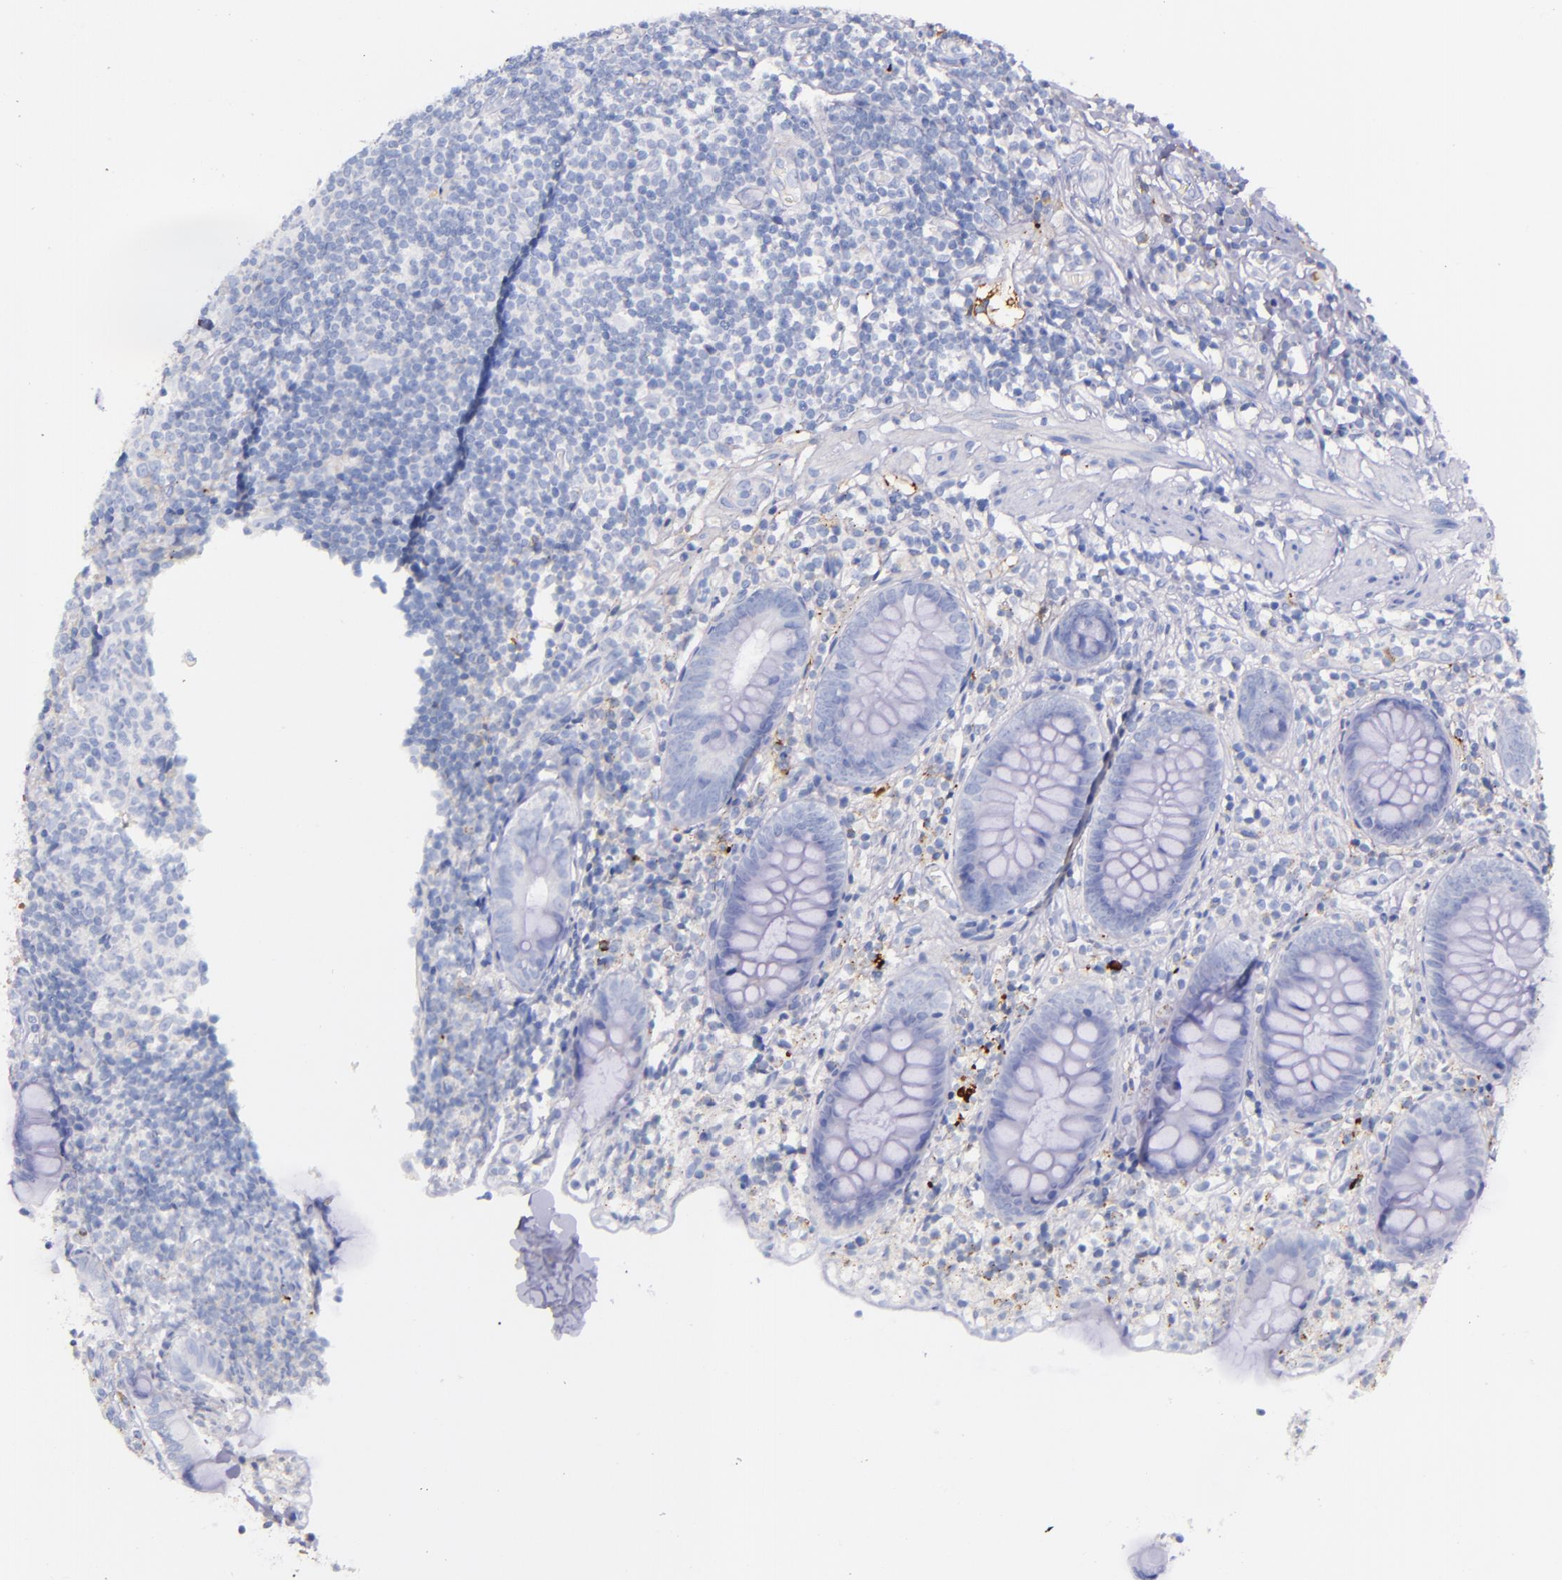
{"staining": {"intensity": "negative", "quantity": "none", "location": "none"}, "tissue": "appendix", "cell_type": "Glandular cells", "image_type": "normal", "snomed": [{"axis": "morphology", "description": "Normal tissue, NOS"}, {"axis": "topography", "description": "Appendix"}], "caption": "This is an immunohistochemistry (IHC) photomicrograph of benign human appendix. There is no positivity in glandular cells.", "gene": "KNG1", "patient": {"sex": "male", "age": 38}}